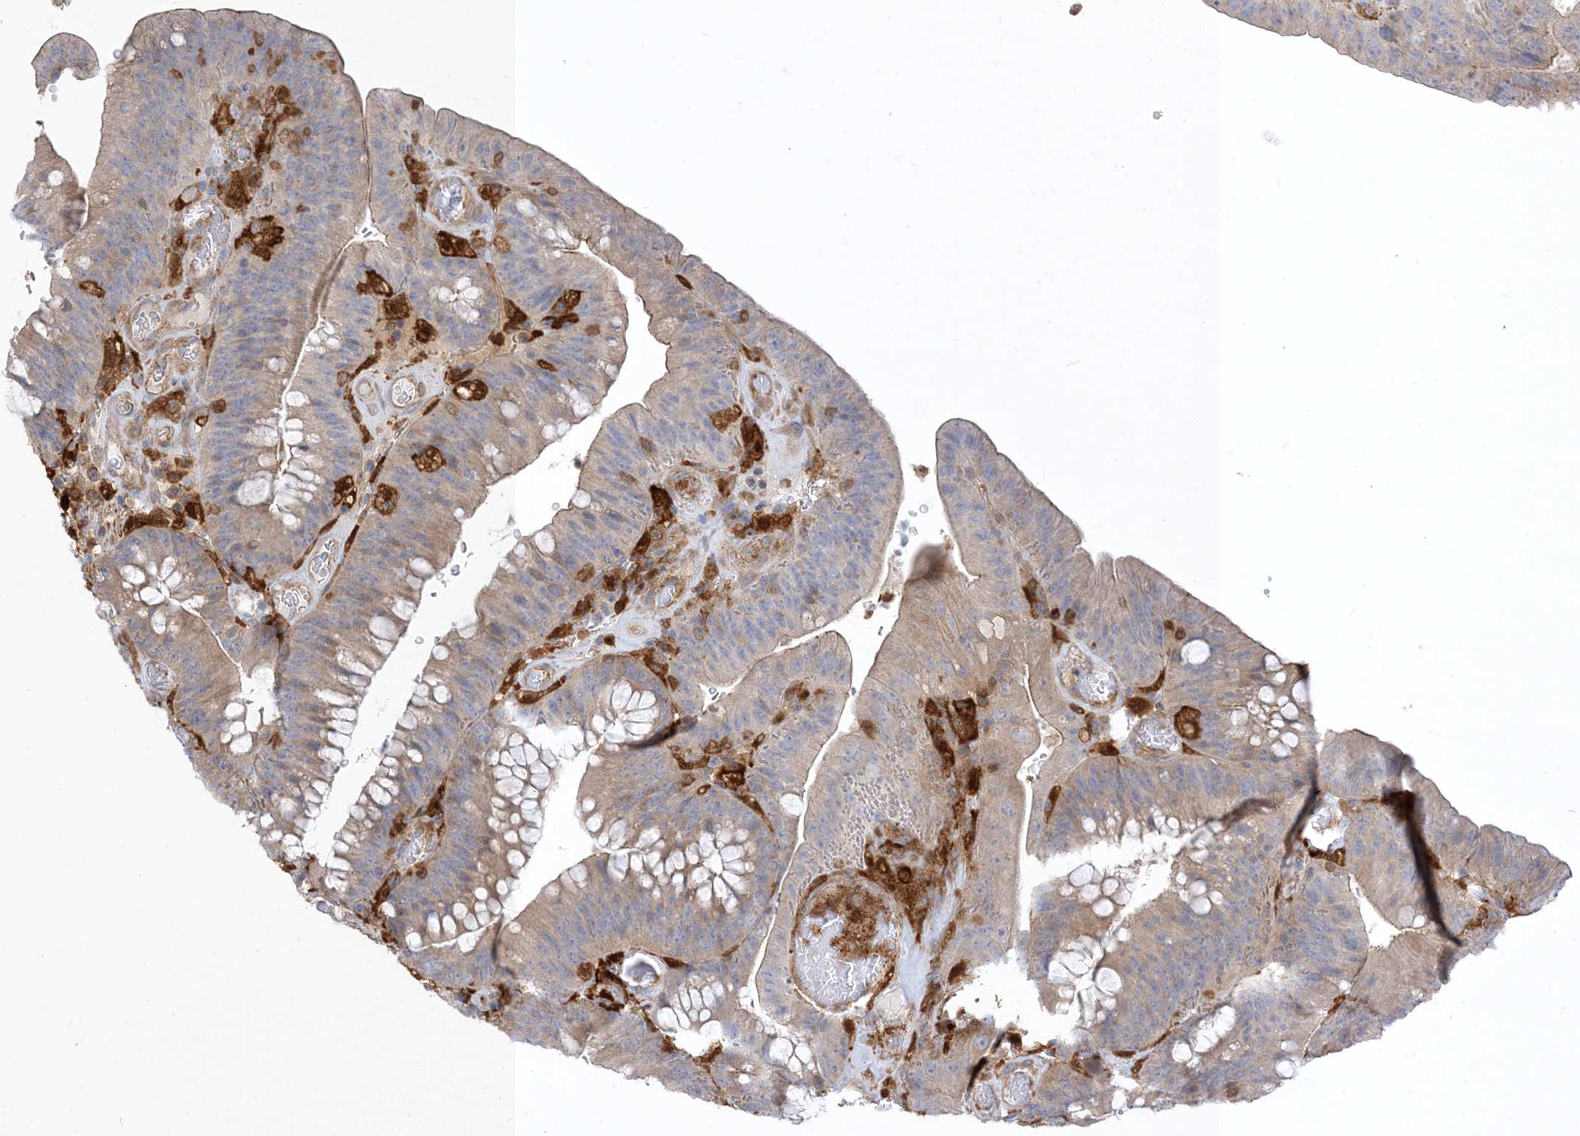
{"staining": {"intensity": "weak", "quantity": "25%-75%", "location": "cytoplasmic/membranous"}, "tissue": "colorectal cancer", "cell_type": "Tumor cells", "image_type": "cancer", "snomed": [{"axis": "morphology", "description": "Normal tissue, NOS"}, {"axis": "topography", "description": "Colon"}], "caption": "Colorectal cancer stained with DAB (3,3'-diaminobenzidine) immunohistochemistry exhibits low levels of weak cytoplasmic/membranous expression in about 25%-75% of tumor cells.", "gene": "NAGK", "patient": {"sex": "female", "age": 82}}